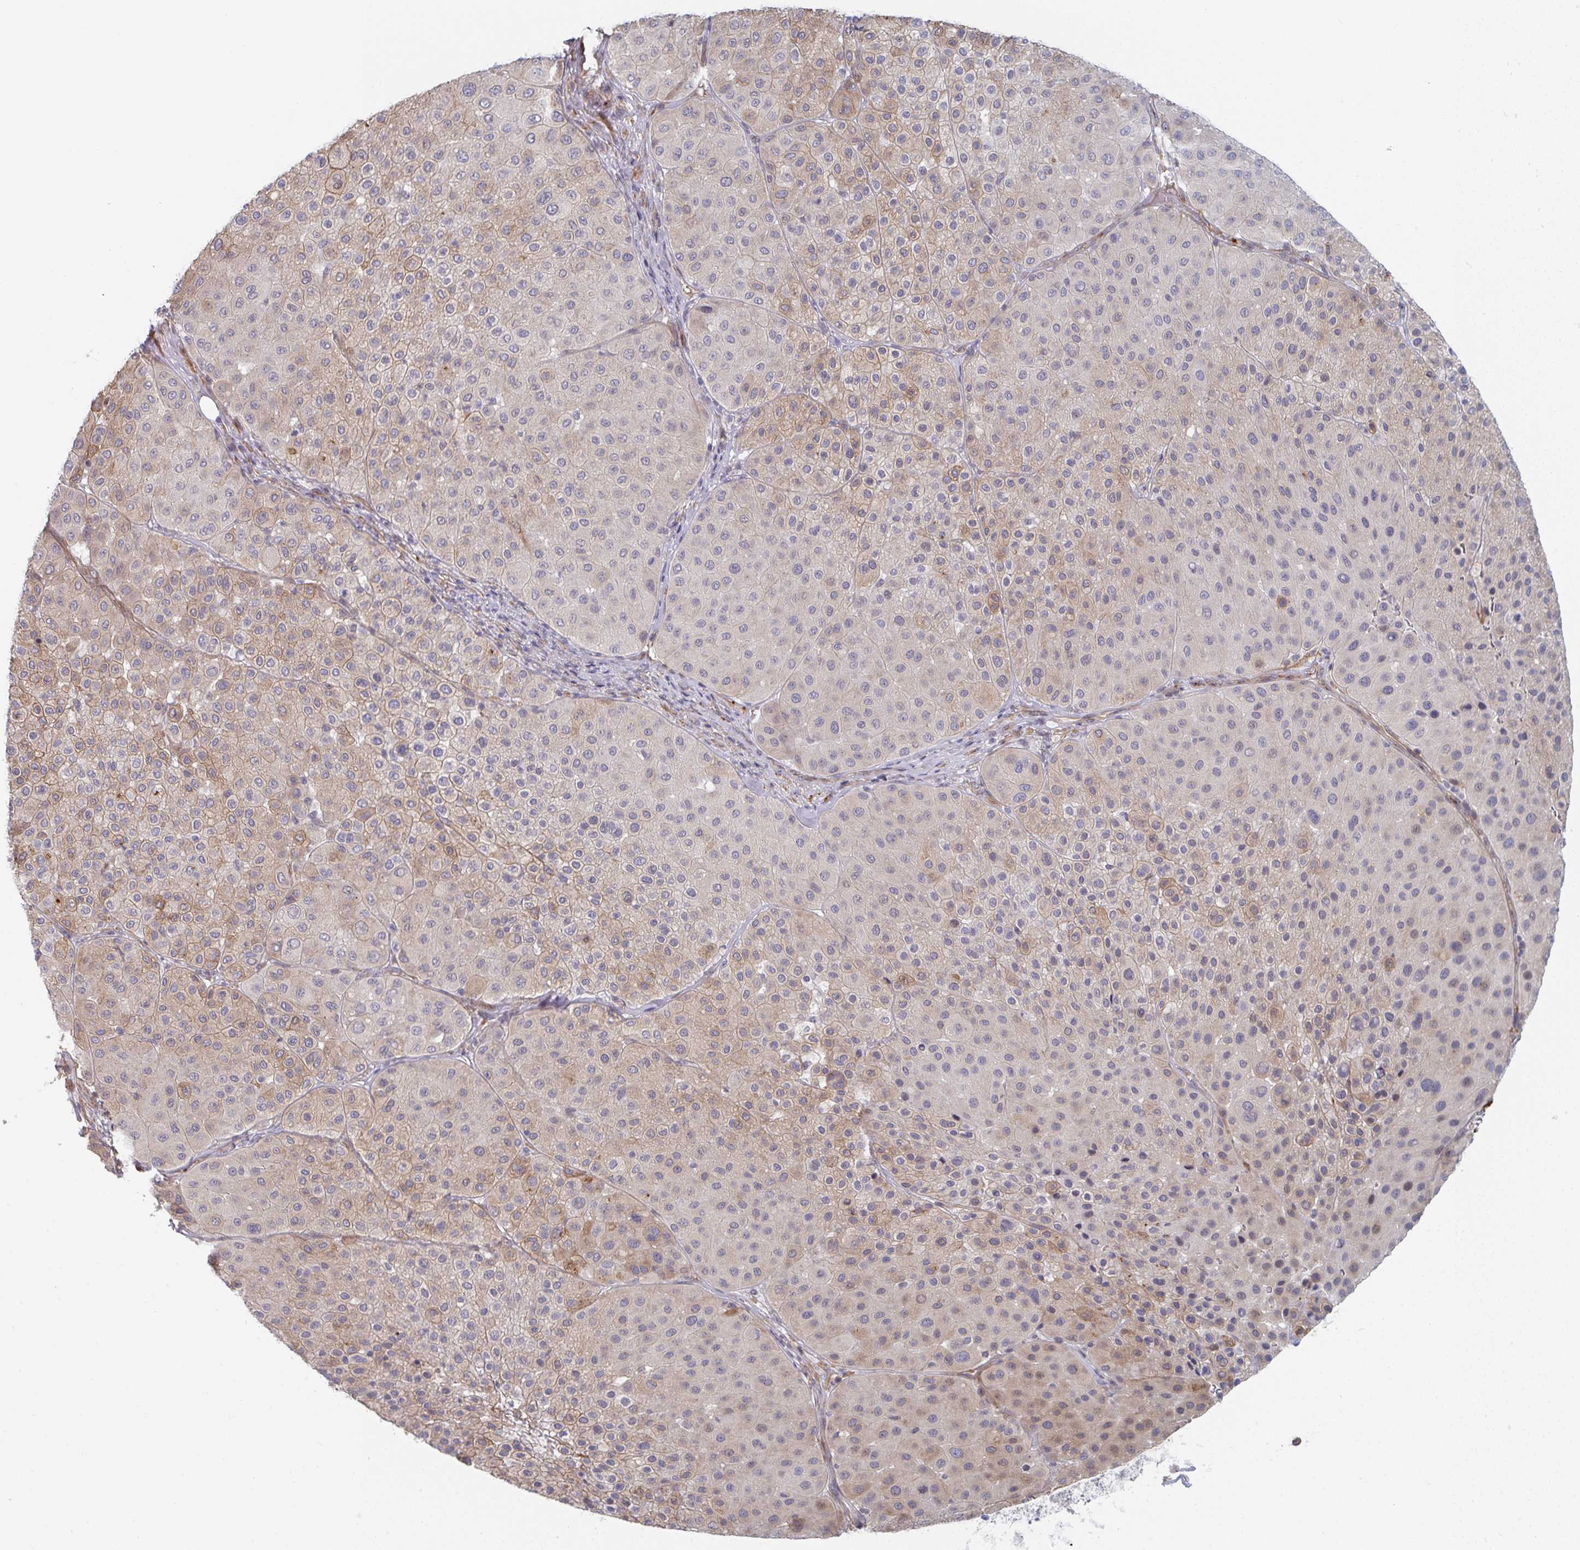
{"staining": {"intensity": "weak", "quantity": "25%-75%", "location": "cytoplasmic/membranous"}, "tissue": "melanoma", "cell_type": "Tumor cells", "image_type": "cancer", "snomed": [{"axis": "morphology", "description": "Malignant melanoma, Metastatic site"}, {"axis": "topography", "description": "Smooth muscle"}], "caption": "There is low levels of weak cytoplasmic/membranous positivity in tumor cells of melanoma, as demonstrated by immunohistochemical staining (brown color).", "gene": "NEURL4", "patient": {"sex": "male", "age": 41}}